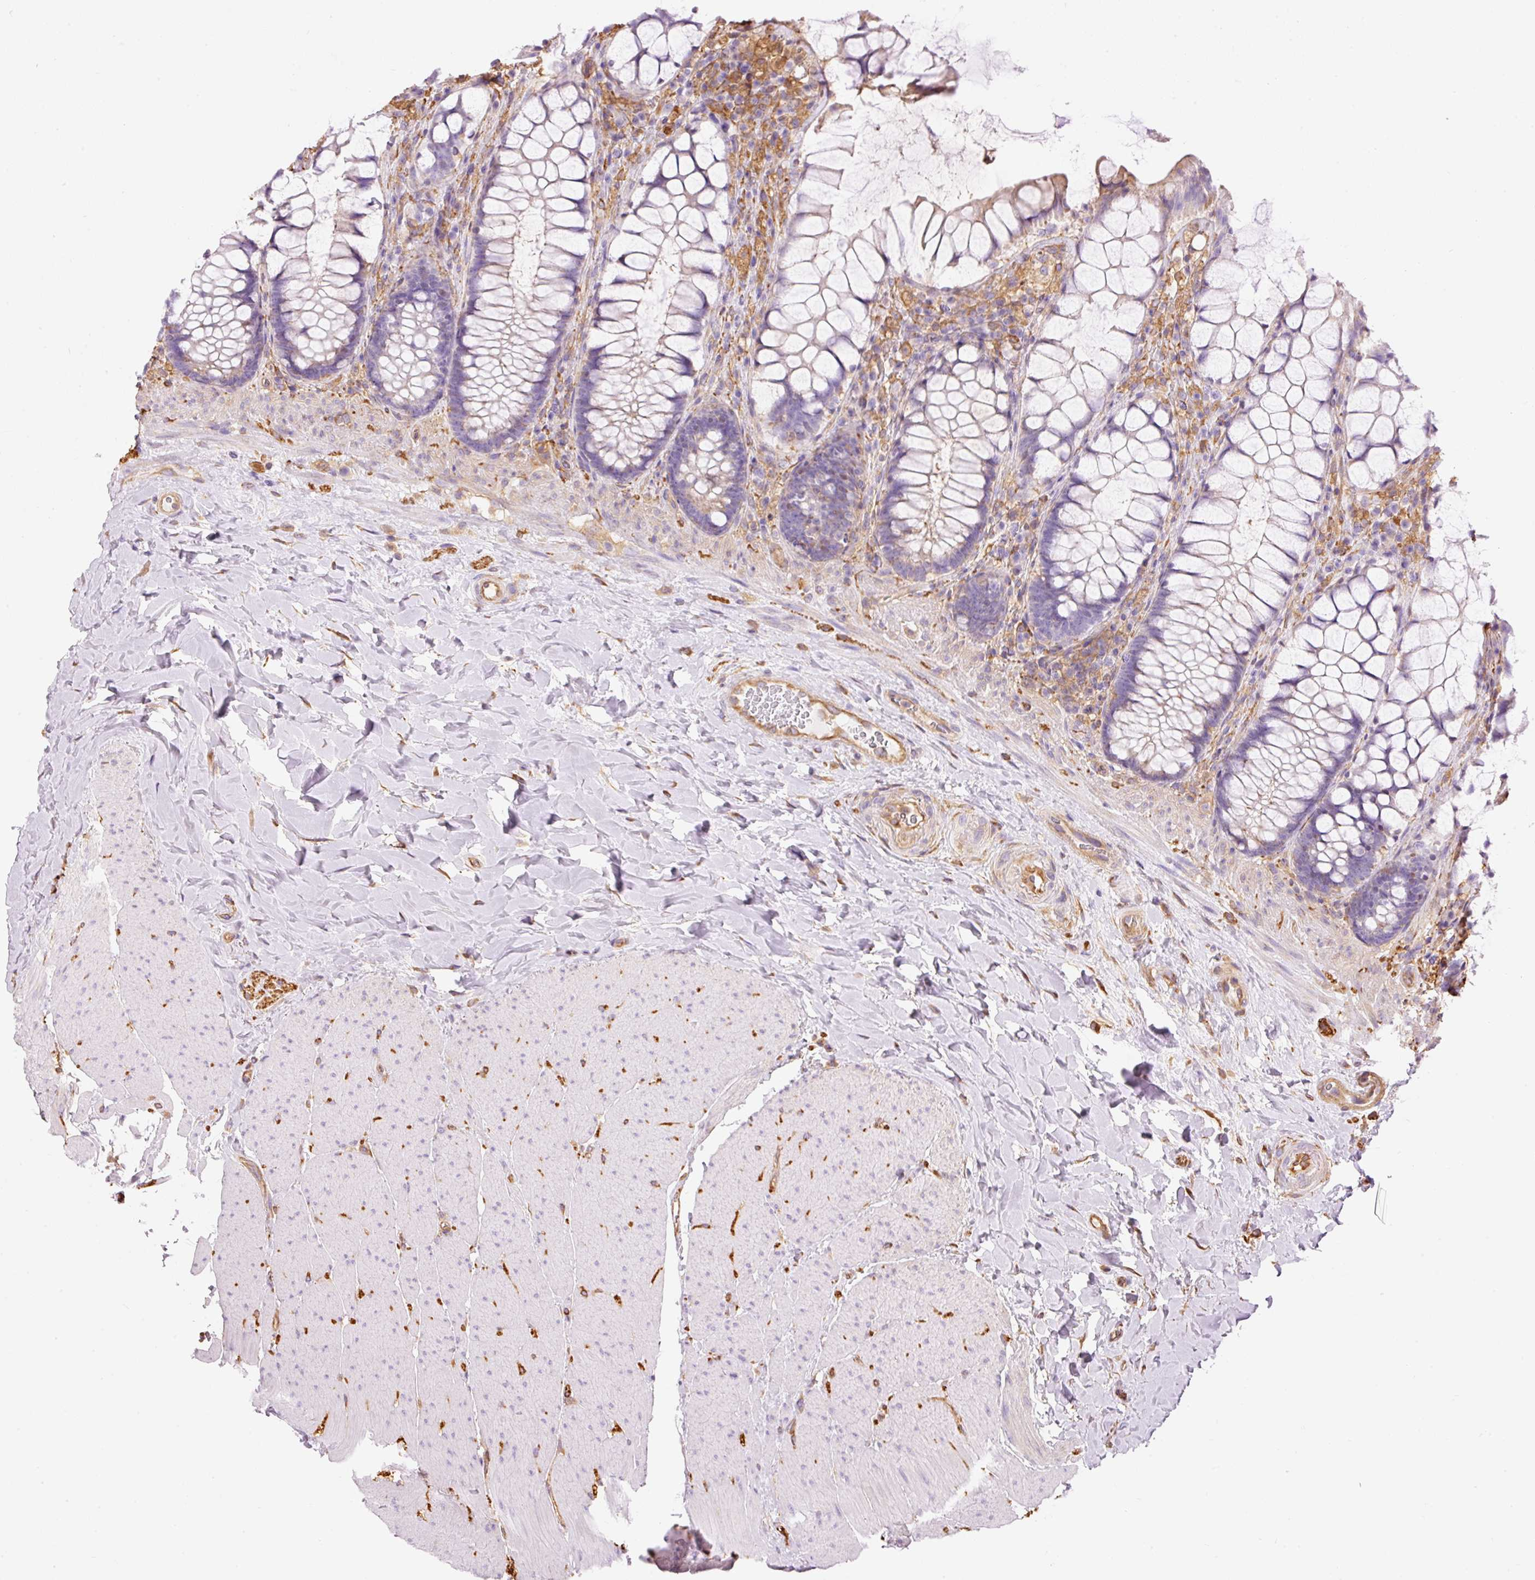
{"staining": {"intensity": "weak", "quantity": "<25%", "location": "cytoplasmic/membranous"}, "tissue": "rectum", "cell_type": "Glandular cells", "image_type": "normal", "snomed": [{"axis": "morphology", "description": "Normal tissue, NOS"}, {"axis": "topography", "description": "Rectum"}], "caption": "This is an immunohistochemistry (IHC) image of unremarkable rectum. There is no positivity in glandular cells.", "gene": "ENSG00000249624", "patient": {"sex": "female", "age": 58}}